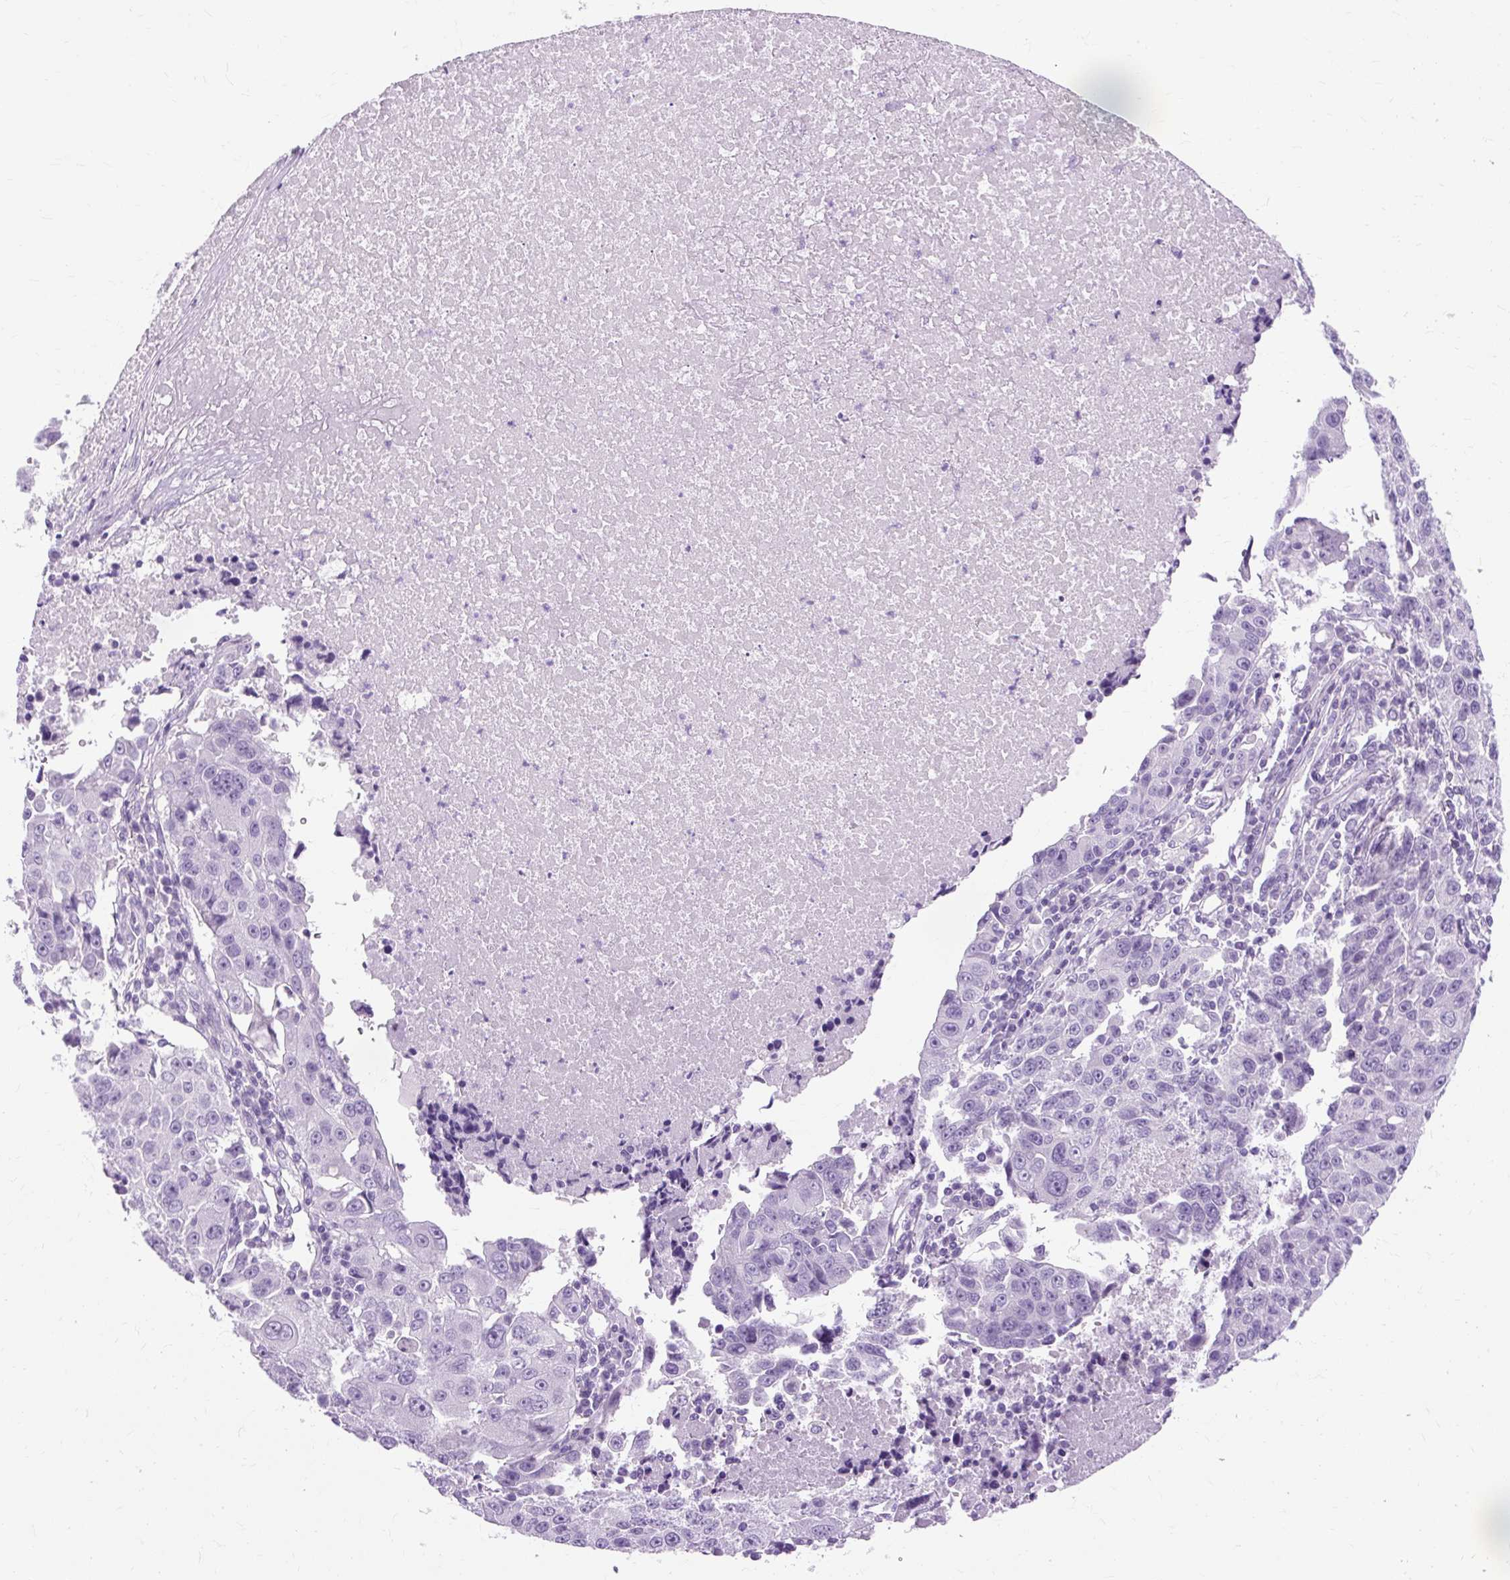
{"staining": {"intensity": "negative", "quantity": "none", "location": "none"}, "tissue": "lung cancer", "cell_type": "Tumor cells", "image_type": "cancer", "snomed": [{"axis": "morphology", "description": "Squamous cell carcinoma, NOS"}, {"axis": "topography", "description": "Lung"}], "caption": "Photomicrograph shows no protein positivity in tumor cells of lung squamous cell carcinoma tissue.", "gene": "TMEM89", "patient": {"sex": "female", "age": 66}}